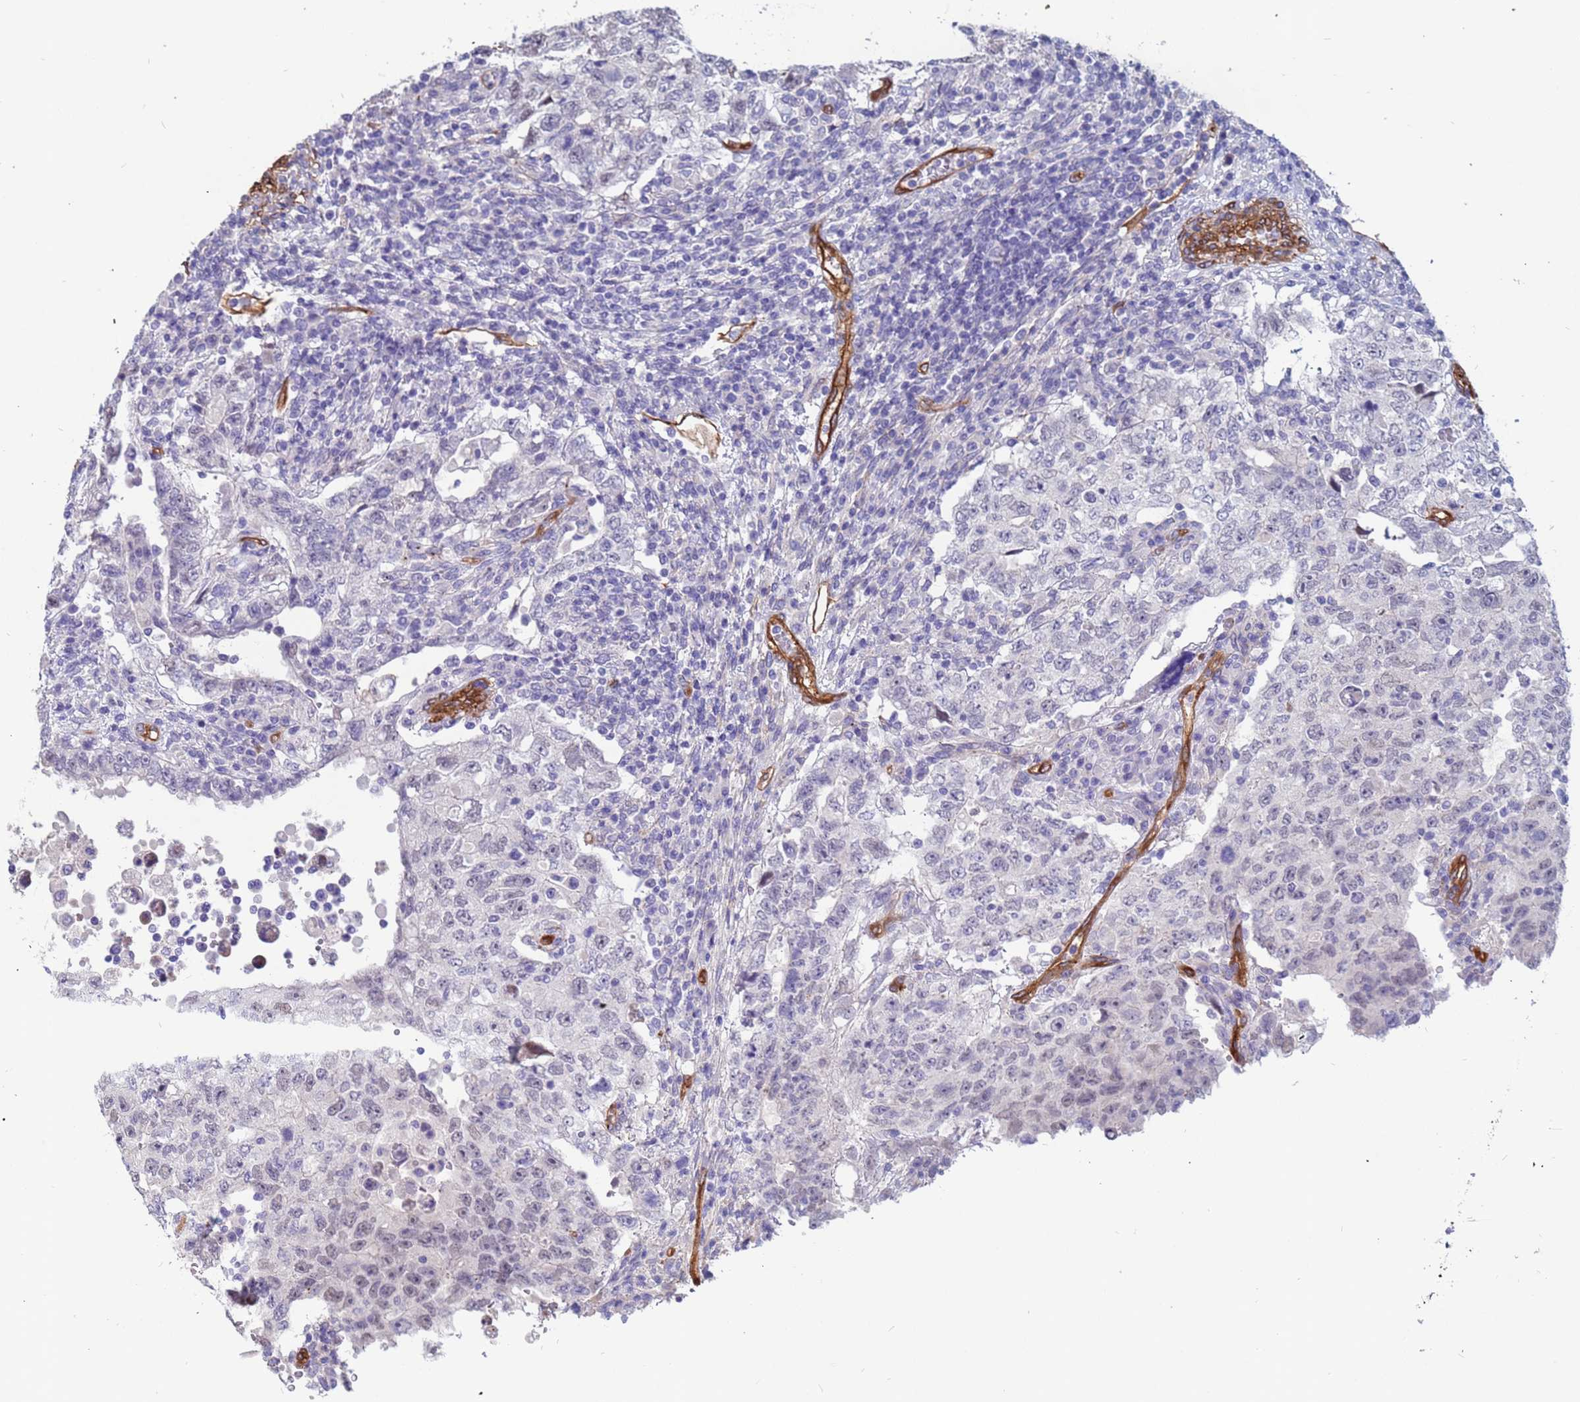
{"staining": {"intensity": "negative", "quantity": "none", "location": "none"}, "tissue": "testis cancer", "cell_type": "Tumor cells", "image_type": "cancer", "snomed": [{"axis": "morphology", "description": "Carcinoma, Embryonal, NOS"}, {"axis": "topography", "description": "Testis"}], "caption": "DAB (3,3'-diaminobenzidine) immunohistochemical staining of human testis cancer (embryonal carcinoma) displays no significant expression in tumor cells.", "gene": "EHD2", "patient": {"sex": "male", "age": 26}}